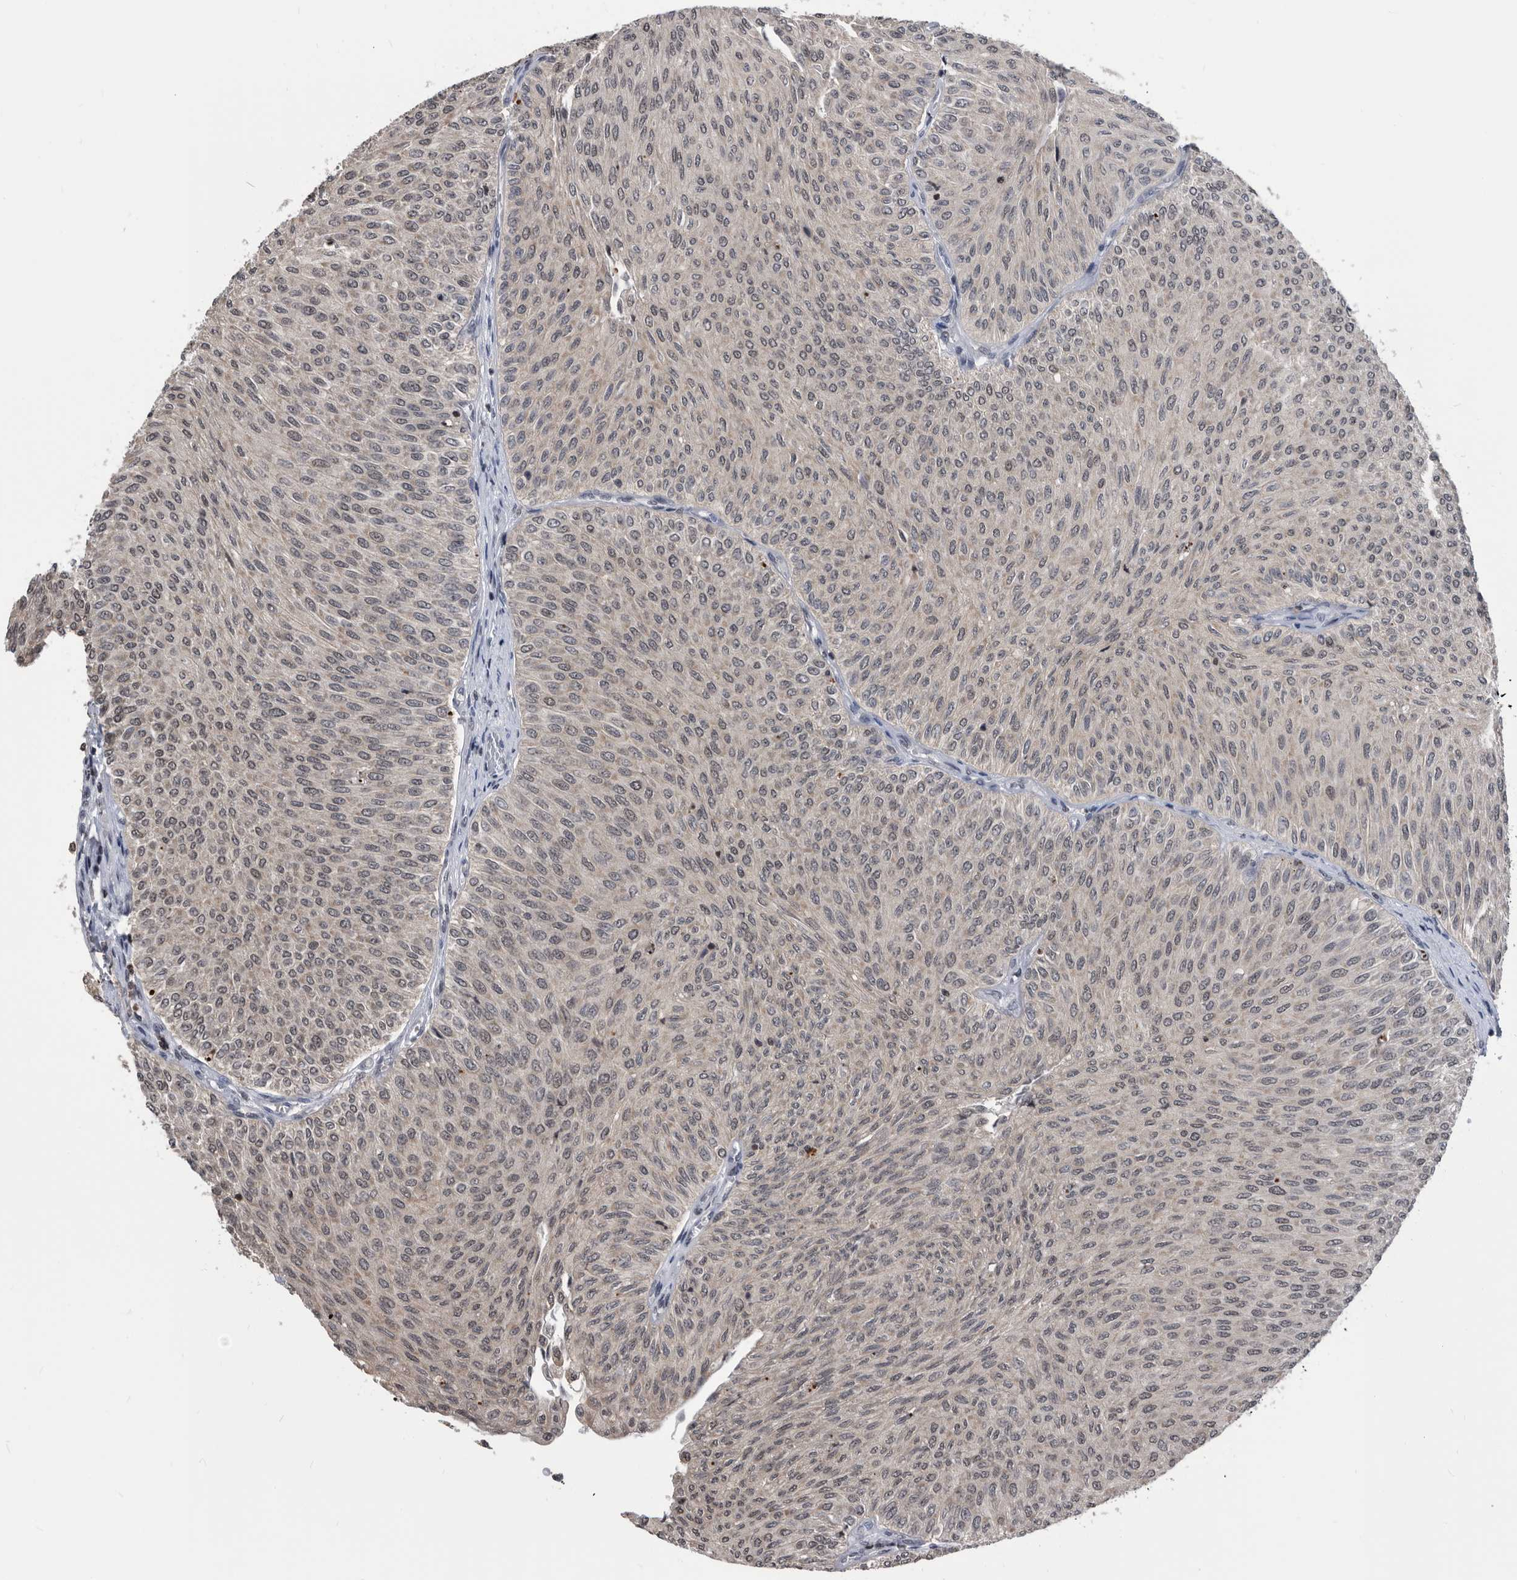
{"staining": {"intensity": "weak", "quantity": "25%-75%", "location": "cytoplasmic/membranous,nuclear"}, "tissue": "urothelial cancer", "cell_type": "Tumor cells", "image_type": "cancer", "snomed": [{"axis": "morphology", "description": "Urothelial carcinoma, Low grade"}, {"axis": "topography", "description": "Urinary bladder"}], "caption": "Protein staining reveals weak cytoplasmic/membranous and nuclear positivity in about 25%-75% of tumor cells in urothelial carcinoma (low-grade).", "gene": "TSTD1", "patient": {"sex": "male", "age": 78}}